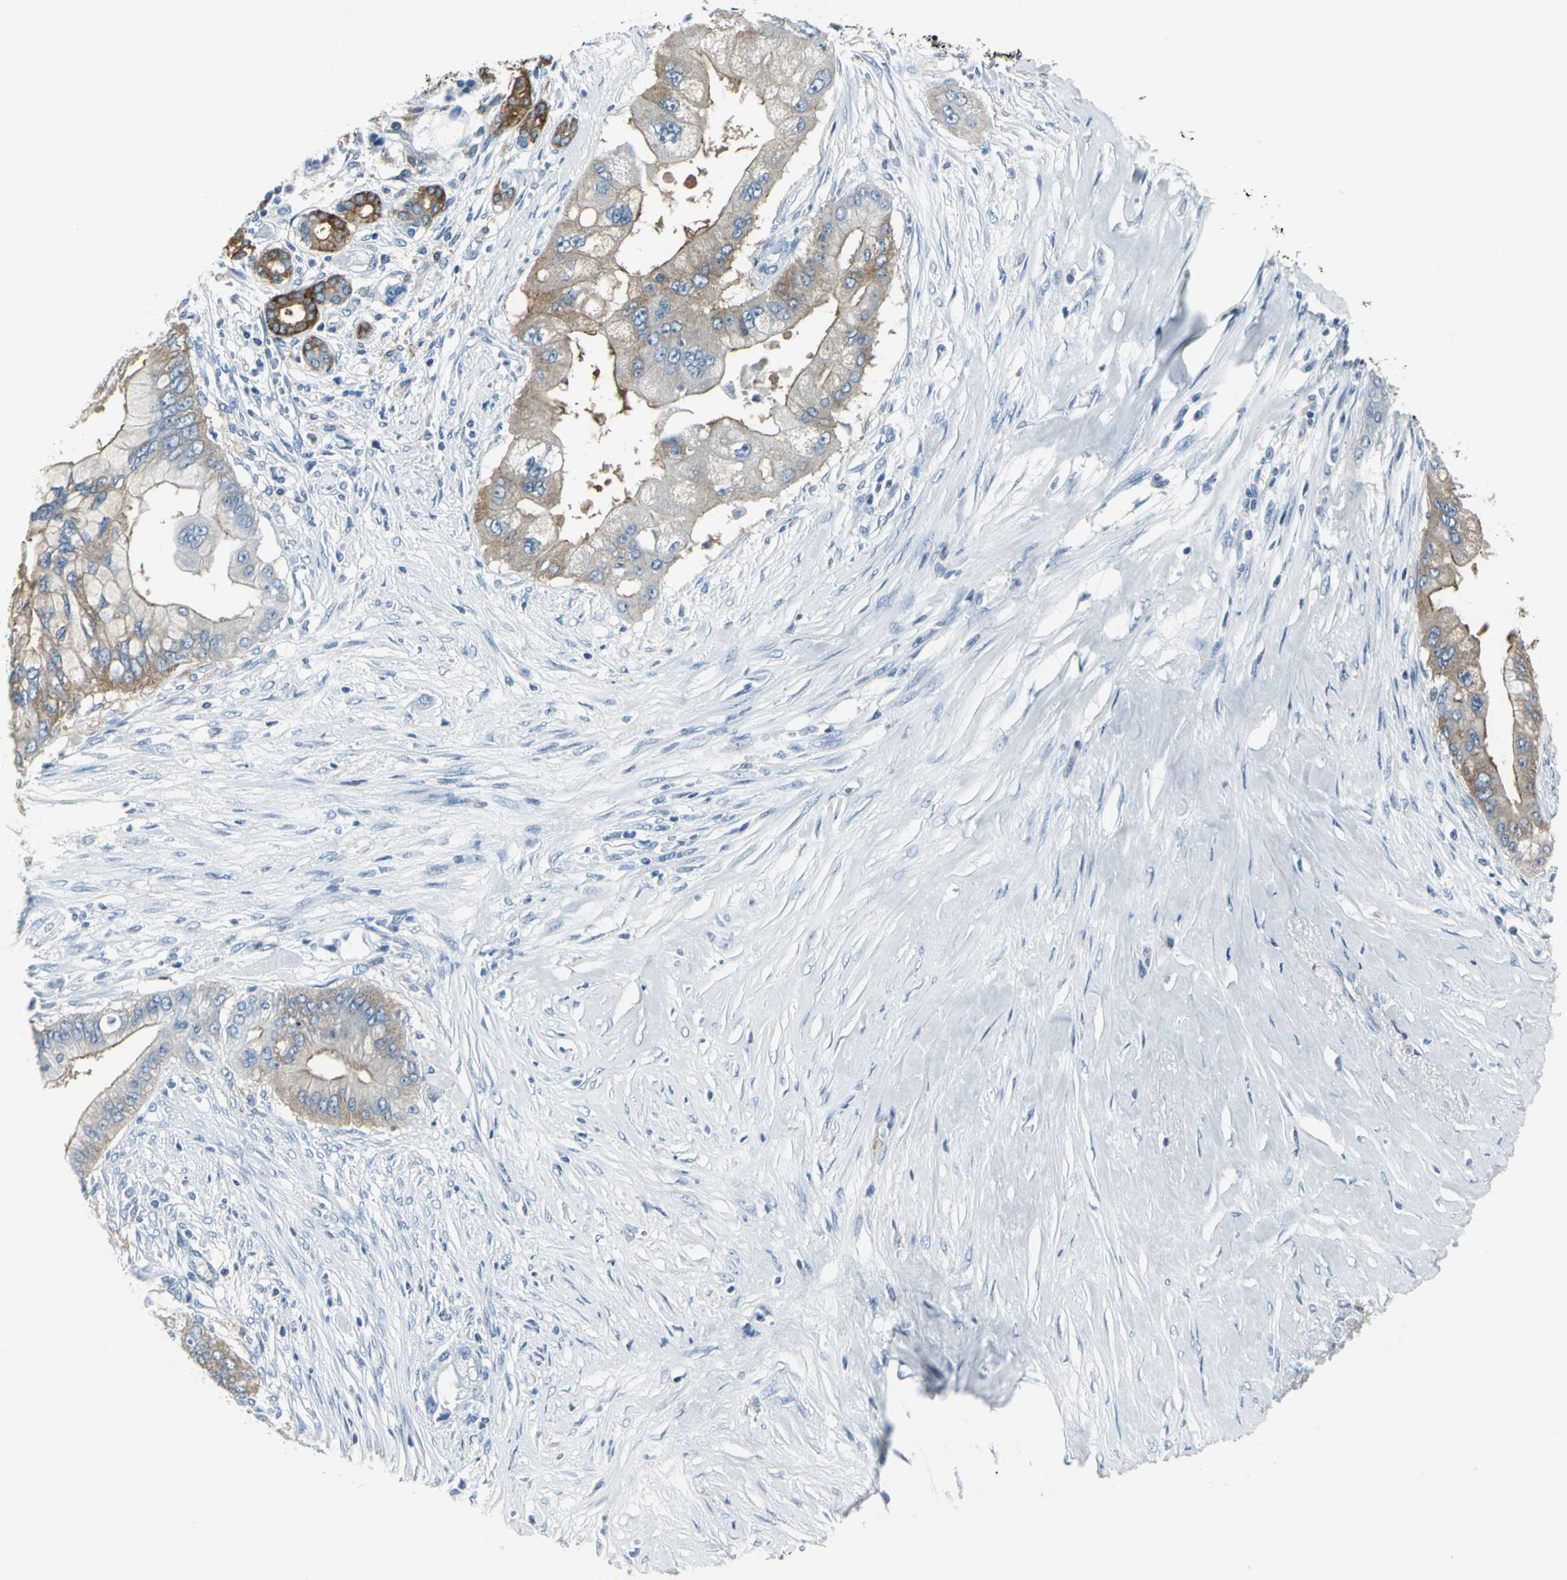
{"staining": {"intensity": "weak", "quantity": ">75%", "location": "cytoplasmic/membranous"}, "tissue": "pancreatic cancer", "cell_type": "Tumor cells", "image_type": "cancer", "snomed": [{"axis": "morphology", "description": "Adenocarcinoma, NOS"}, {"axis": "topography", "description": "Pancreas"}], "caption": "This image reveals immunohistochemistry staining of human pancreatic cancer, with low weak cytoplasmic/membranous expression in about >75% of tumor cells.", "gene": "IQGAP2", "patient": {"sex": "male", "age": 59}}